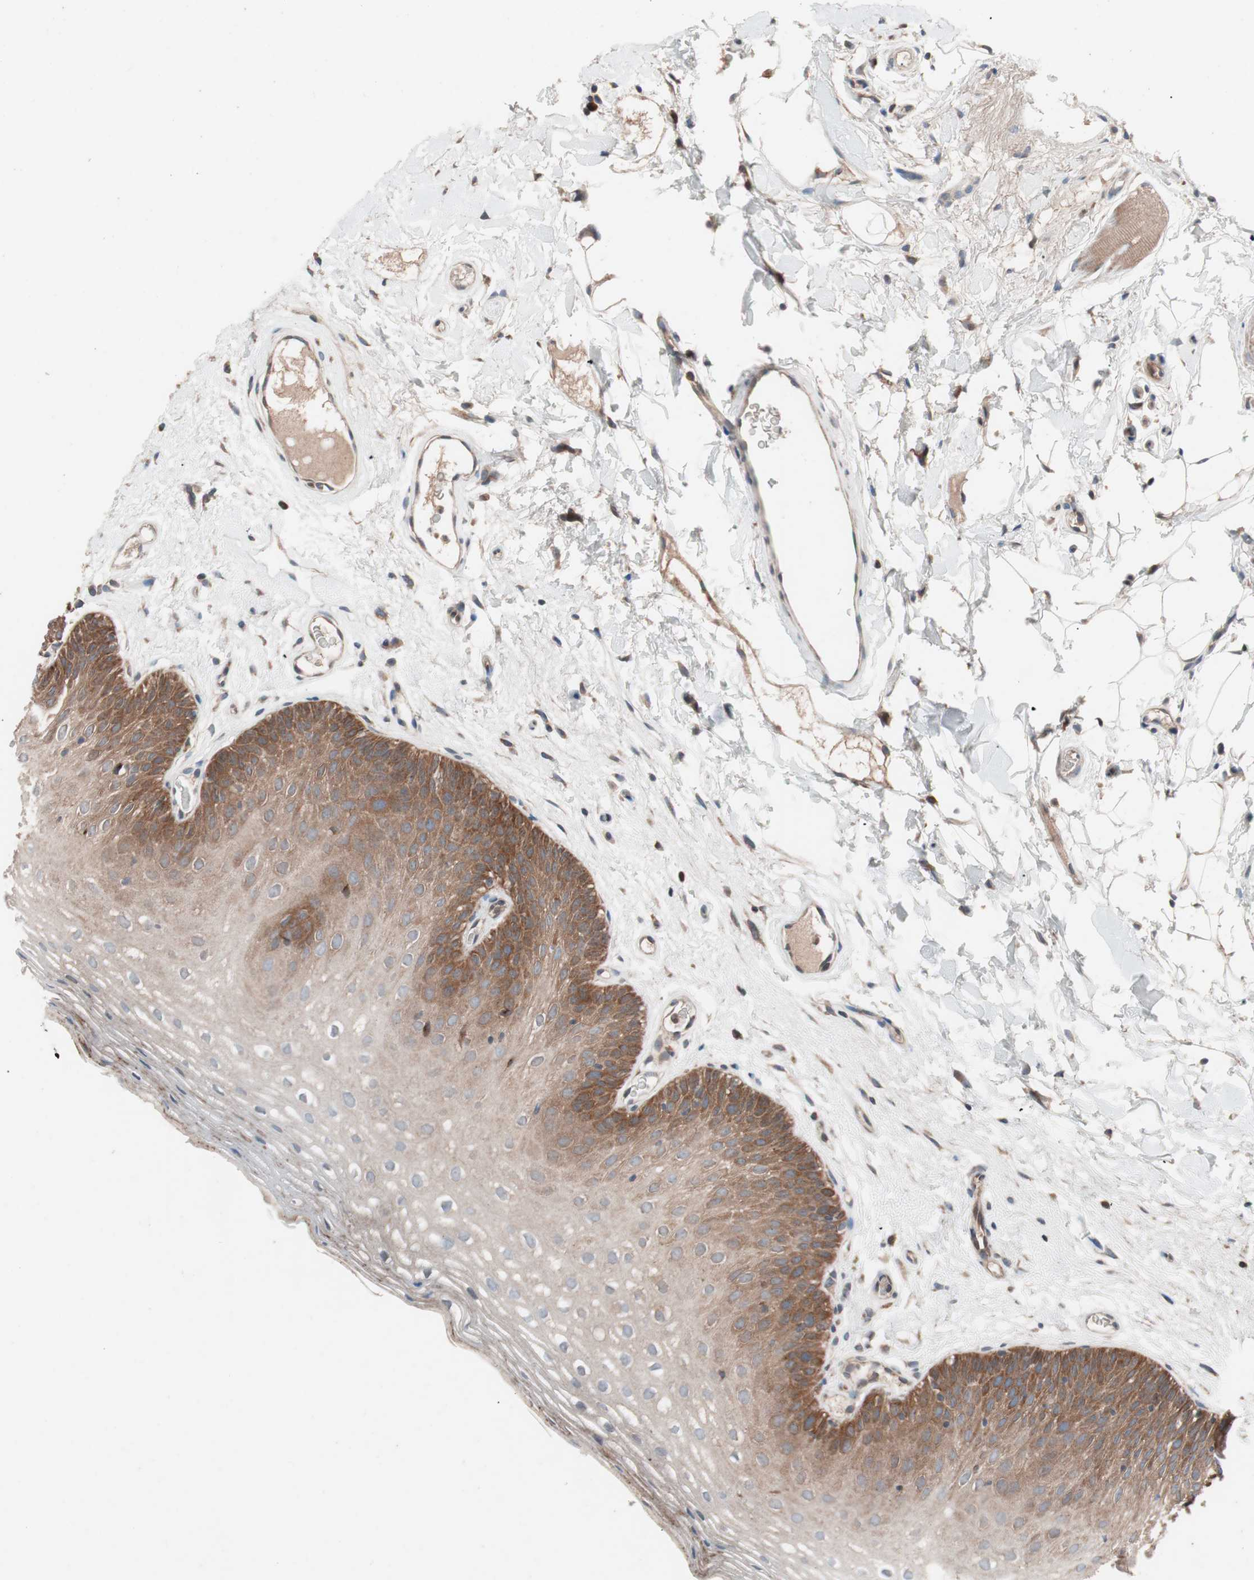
{"staining": {"intensity": "strong", "quantity": ">75%", "location": "cytoplasmic/membranous"}, "tissue": "oral mucosa", "cell_type": "Squamous epithelial cells", "image_type": "normal", "snomed": [{"axis": "morphology", "description": "Normal tissue, NOS"}, {"axis": "morphology", "description": "Squamous cell carcinoma, NOS"}, {"axis": "topography", "description": "Skeletal muscle"}, {"axis": "topography", "description": "Oral tissue"}], "caption": "IHC of benign human oral mucosa exhibits high levels of strong cytoplasmic/membranous expression in about >75% of squamous epithelial cells.", "gene": "FAAH", "patient": {"sex": "male", "age": 71}}